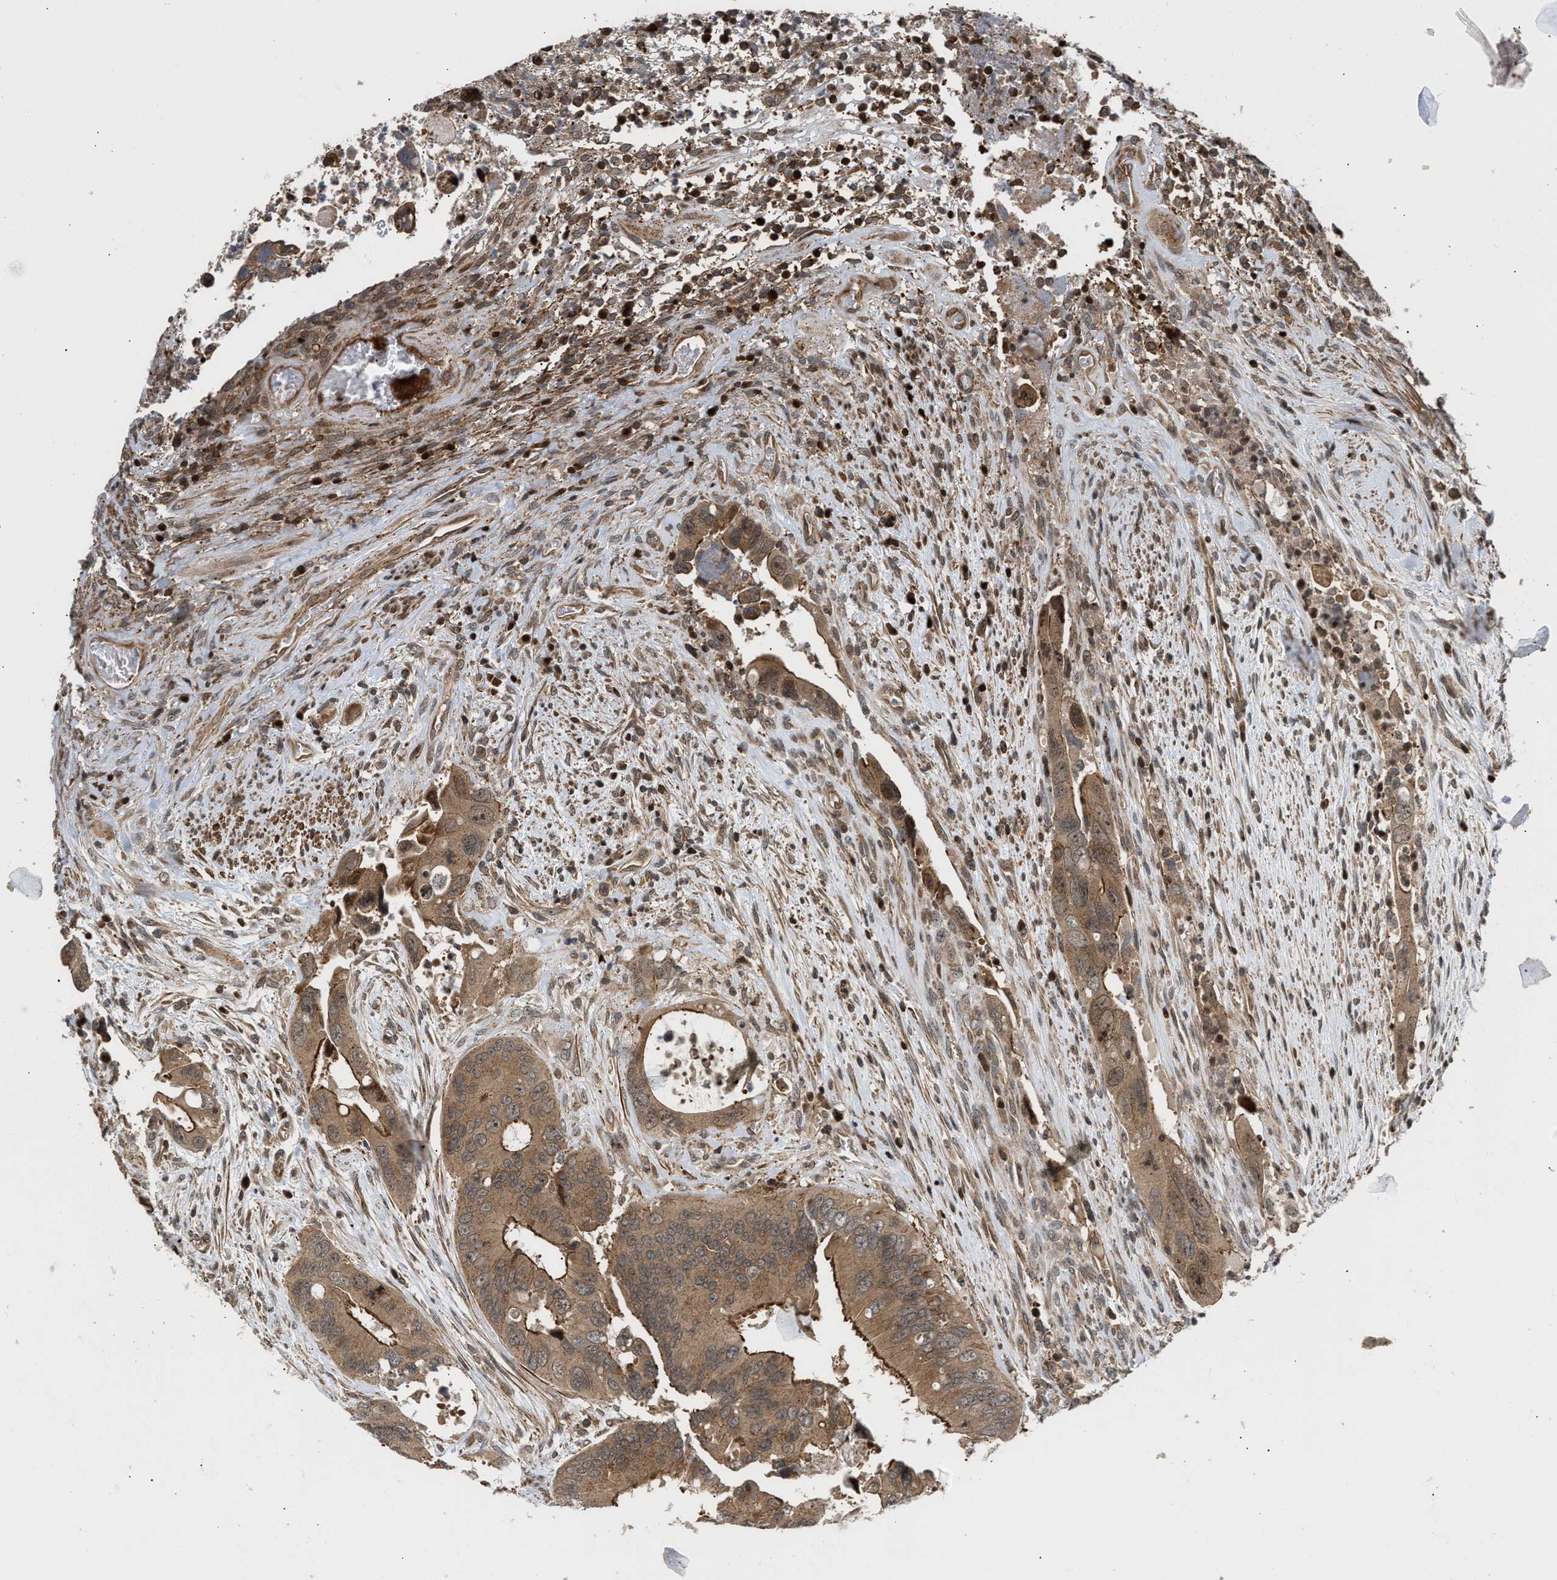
{"staining": {"intensity": "moderate", "quantity": ">75%", "location": "cytoplasmic/membranous,nuclear"}, "tissue": "colorectal cancer", "cell_type": "Tumor cells", "image_type": "cancer", "snomed": [{"axis": "morphology", "description": "Adenocarcinoma, NOS"}, {"axis": "topography", "description": "Rectum"}], "caption": "The micrograph demonstrates immunohistochemical staining of colorectal cancer. There is moderate cytoplasmic/membranous and nuclear expression is identified in about >75% of tumor cells.", "gene": "STAU2", "patient": {"sex": "male", "age": 70}}